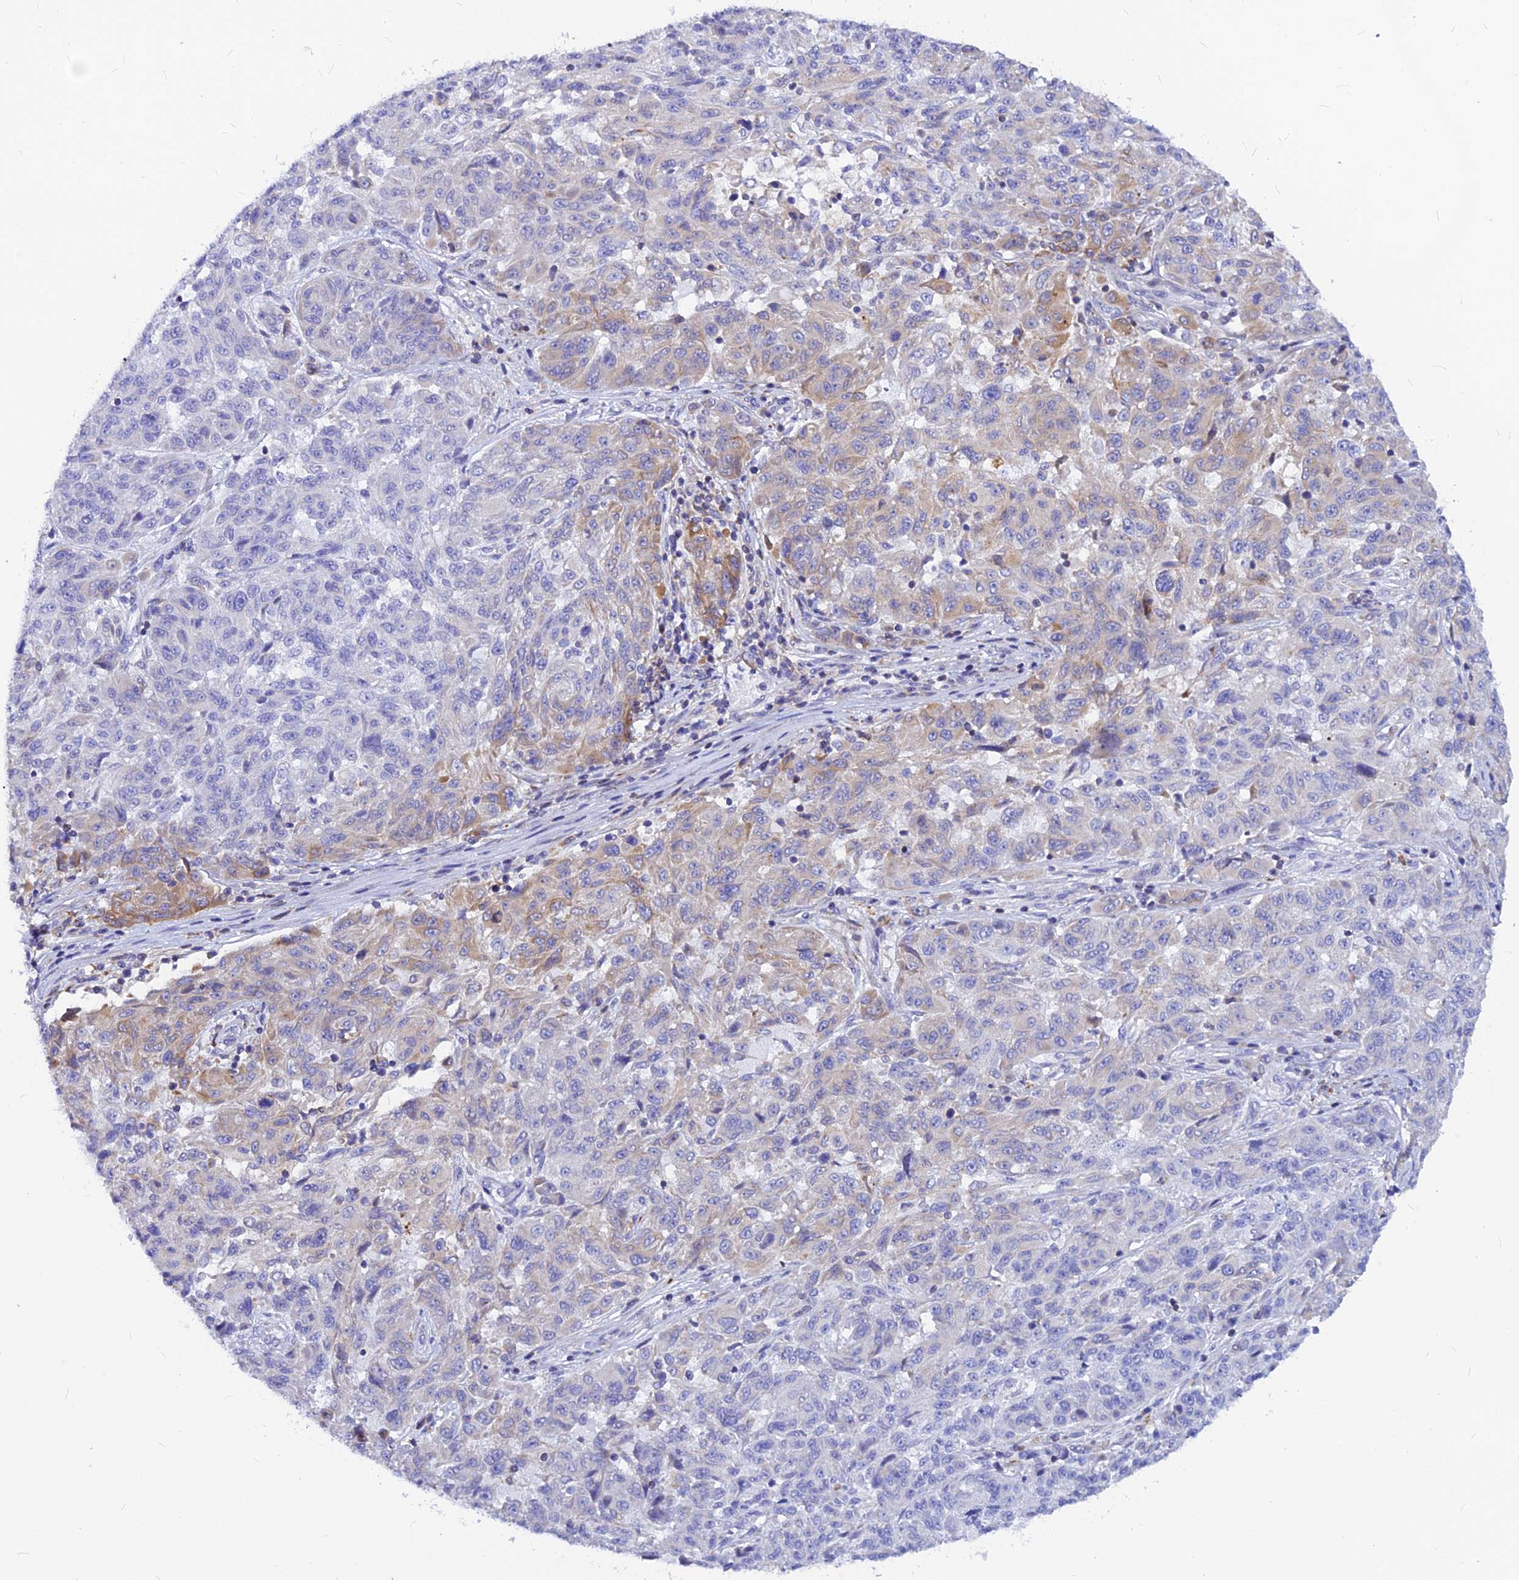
{"staining": {"intensity": "weak", "quantity": "<25%", "location": "cytoplasmic/membranous"}, "tissue": "melanoma", "cell_type": "Tumor cells", "image_type": "cancer", "snomed": [{"axis": "morphology", "description": "Malignant melanoma, NOS"}, {"axis": "topography", "description": "Skin"}], "caption": "DAB immunohistochemical staining of human melanoma reveals no significant positivity in tumor cells.", "gene": "CNOT6", "patient": {"sex": "male", "age": 53}}